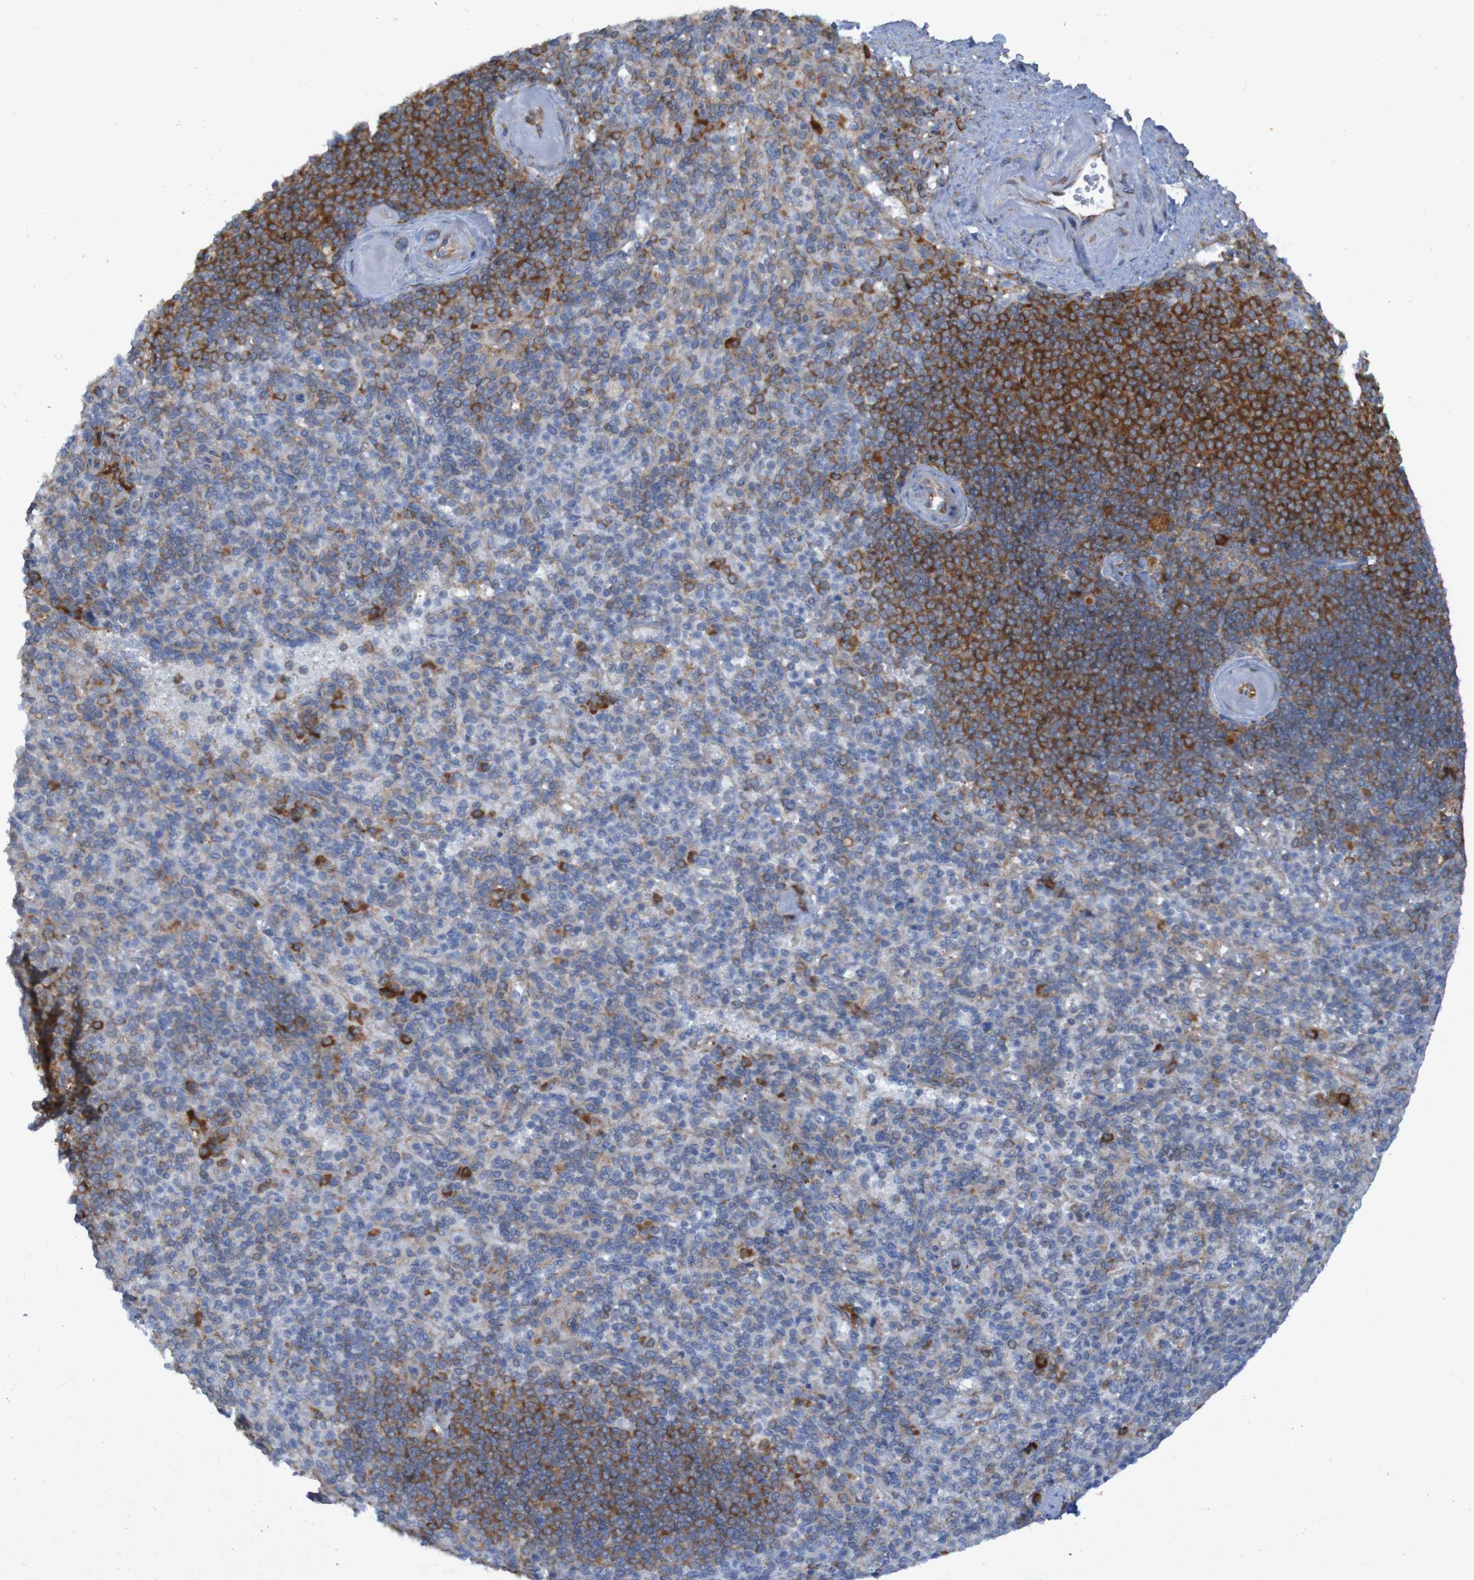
{"staining": {"intensity": "weak", "quantity": "25%-75%", "location": "cytoplasmic/membranous"}, "tissue": "spleen", "cell_type": "Cells in red pulp", "image_type": "normal", "snomed": [{"axis": "morphology", "description": "Normal tissue, NOS"}, {"axis": "topography", "description": "Spleen"}], "caption": "The immunohistochemical stain highlights weak cytoplasmic/membranous expression in cells in red pulp of unremarkable spleen.", "gene": "RPL10L", "patient": {"sex": "female", "age": 74}}